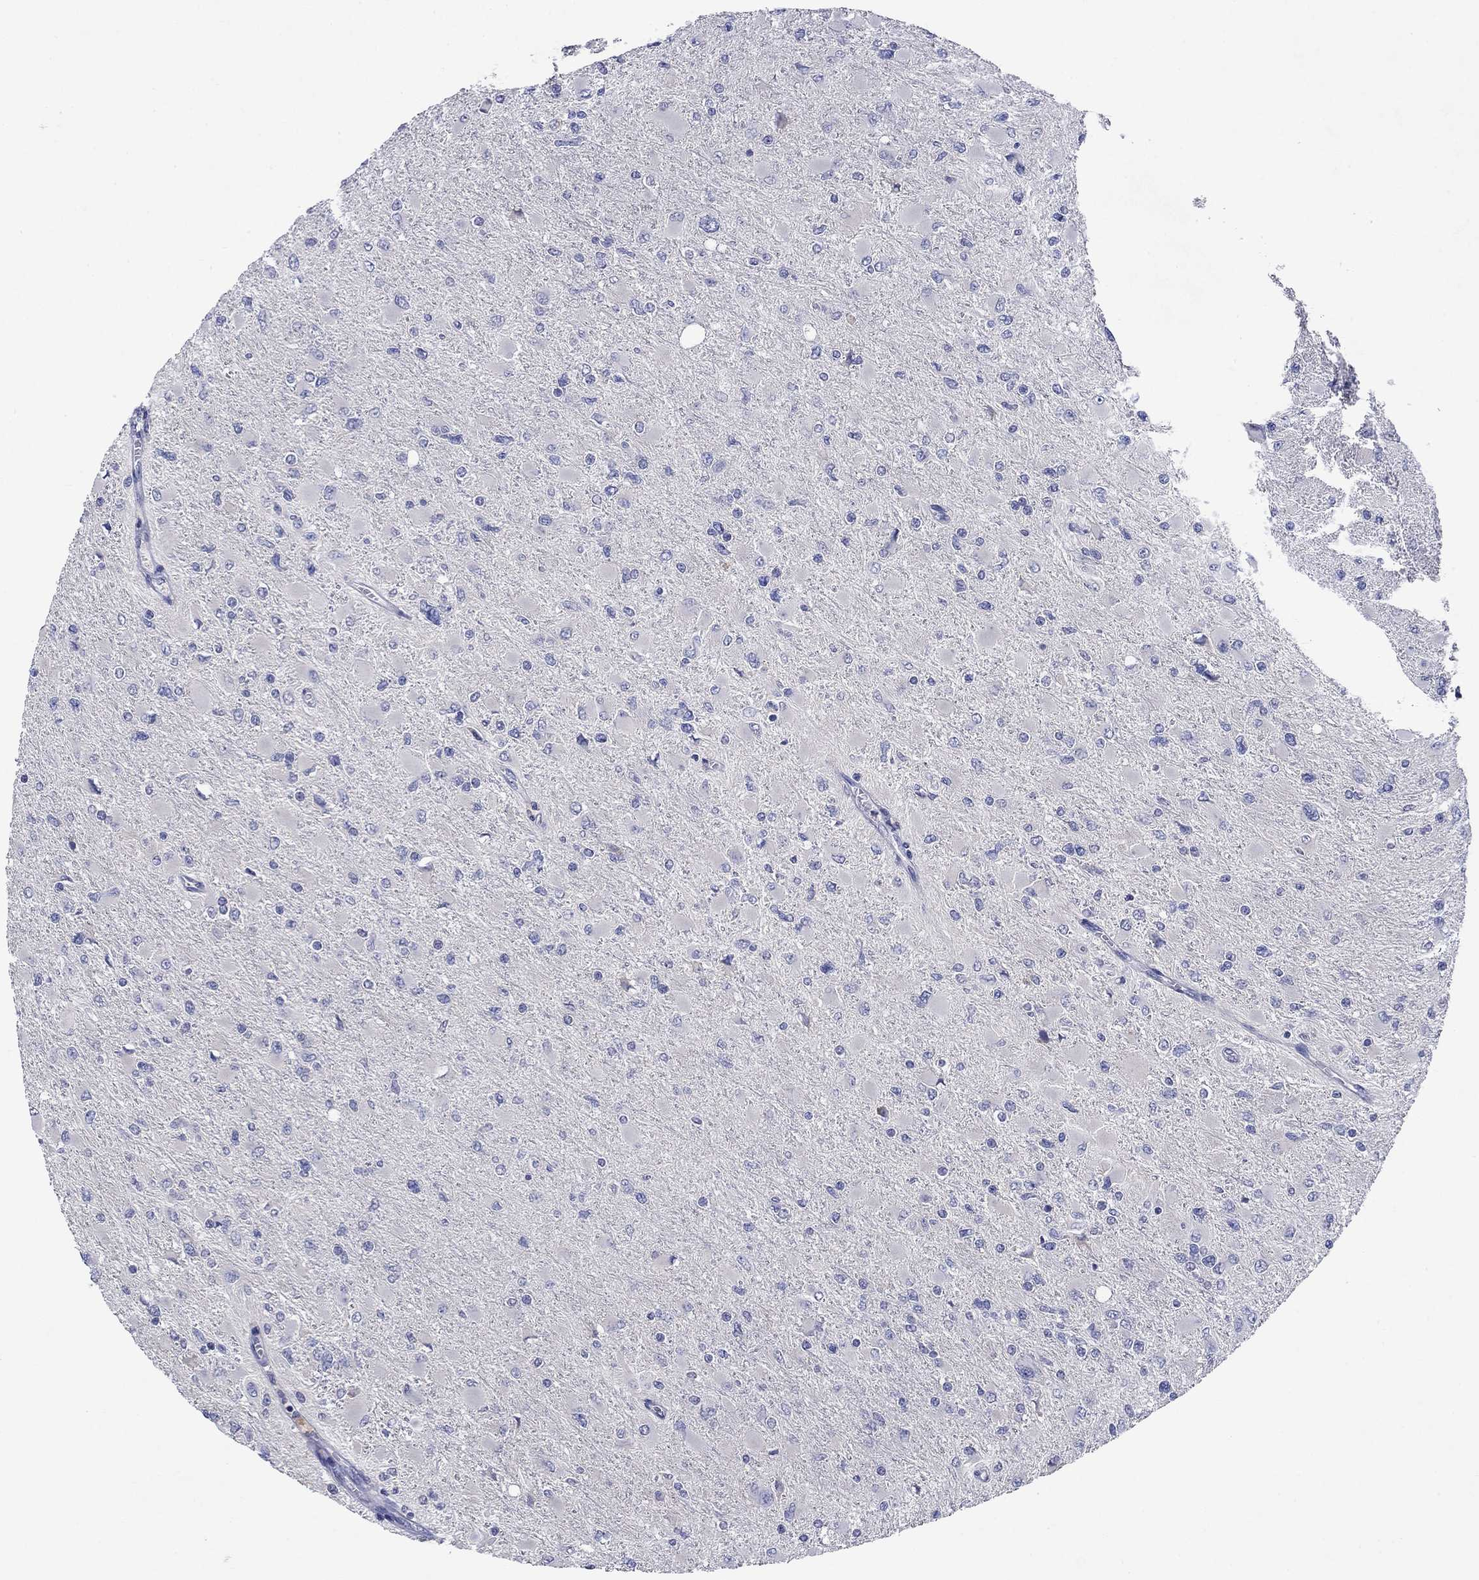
{"staining": {"intensity": "negative", "quantity": "none", "location": "none"}, "tissue": "glioma", "cell_type": "Tumor cells", "image_type": "cancer", "snomed": [{"axis": "morphology", "description": "Glioma, malignant, High grade"}, {"axis": "topography", "description": "Cerebral cortex"}], "caption": "High-grade glioma (malignant) was stained to show a protein in brown. There is no significant expression in tumor cells. Nuclei are stained in blue.", "gene": "SULT2B1", "patient": {"sex": "female", "age": 36}}